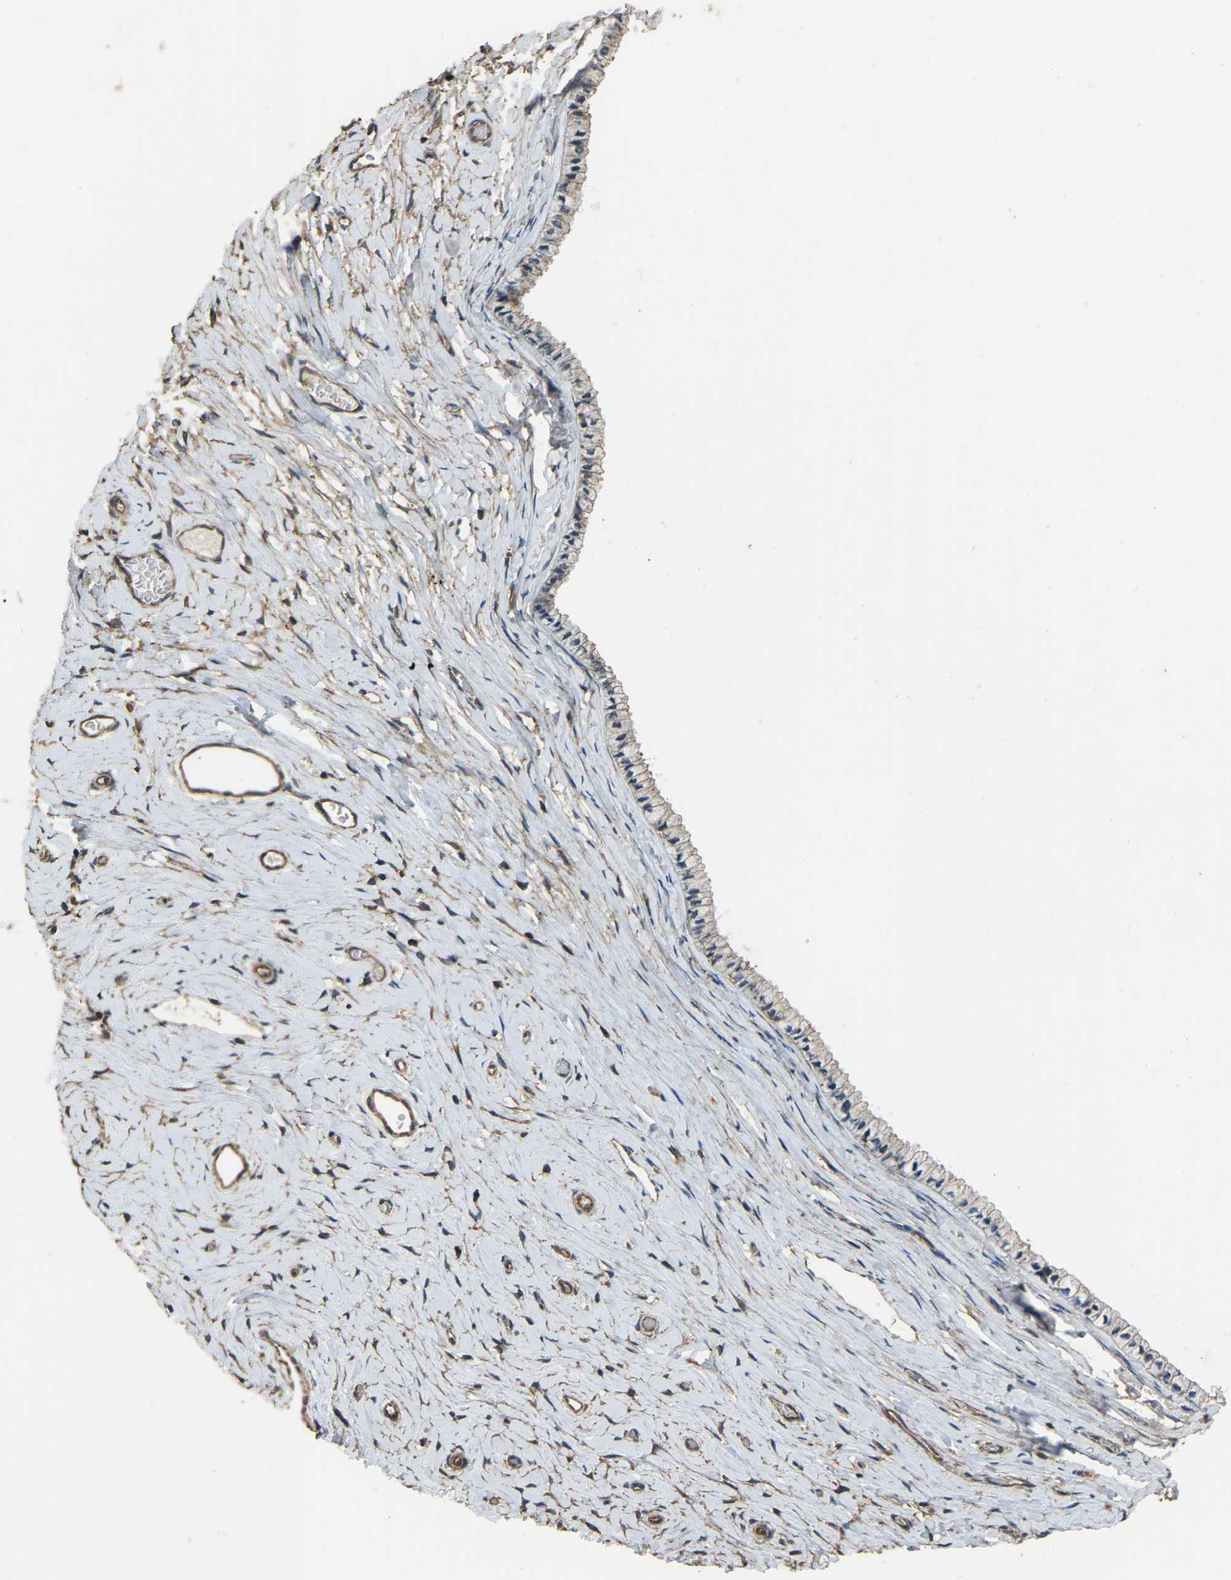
{"staining": {"intensity": "weak", "quantity": "25%-75%", "location": "cytoplasmic/membranous"}, "tissue": "cervix", "cell_type": "Glandular cells", "image_type": "normal", "snomed": [{"axis": "morphology", "description": "Normal tissue, NOS"}, {"axis": "topography", "description": "Cervix"}], "caption": "A brown stain highlights weak cytoplasmic/membranous staining of a protein in glandular cells of benign human cervix. The staining was performed using DAB (3,3'-diaminobenzidine), with brown indicating positive protein expression. Nuclei are stained blue with hematoxylin.", "gene": "SLC4A2", "patient": {"sex": "female", "age": 39}}